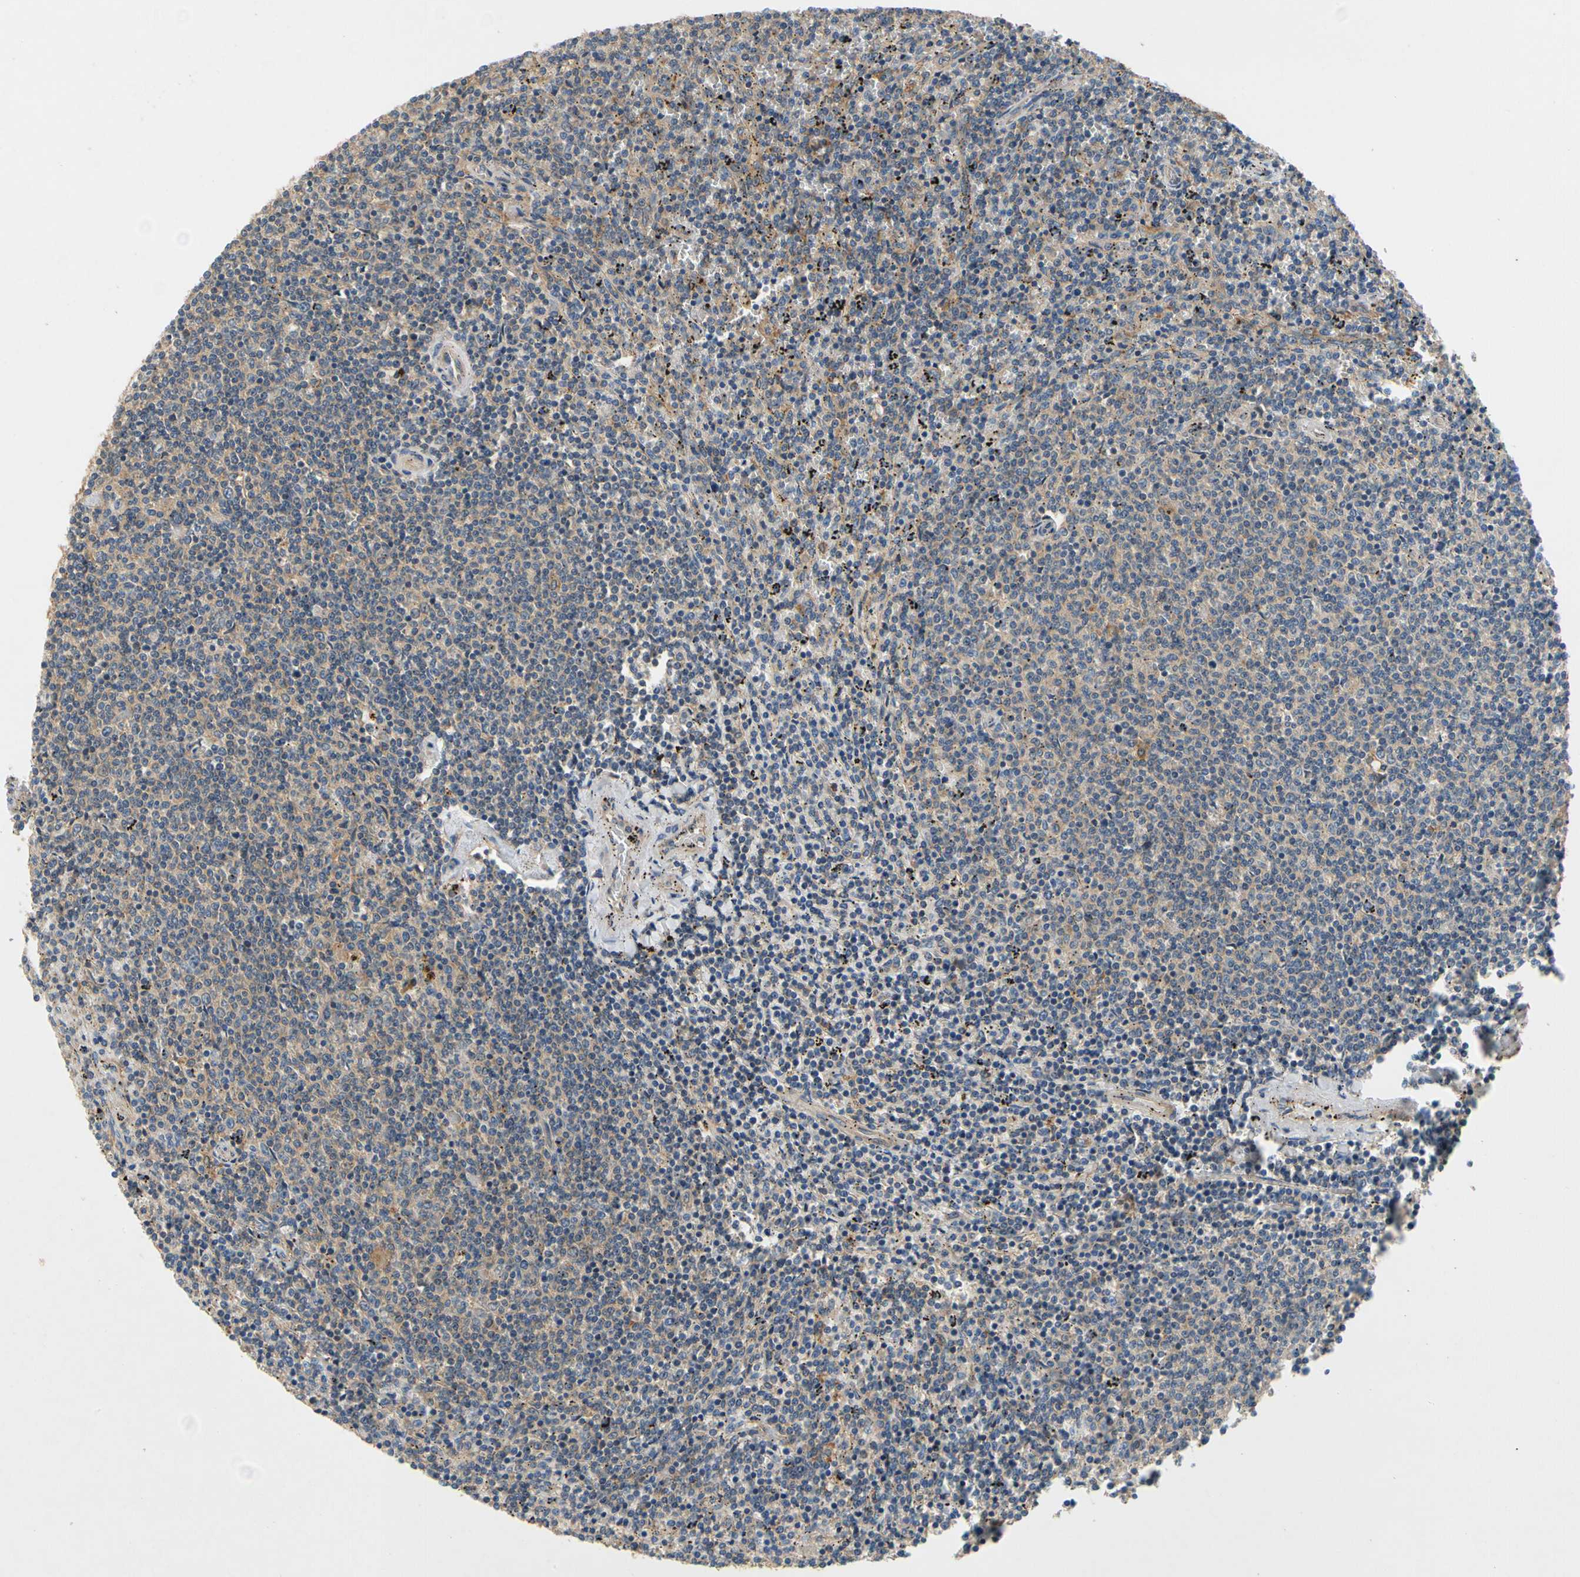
{"staining": {"intensity": "negative", "quantity": "none", "location": "none"}, "tissue": "lymphoma", "cell_type": "Tumor cells", "image_type": "cancer", "snomed": [{"axis": "morphology", "description": "Malignant lymphoma, non-Hodgkin's type, Low grade"}, {"axis": "topography", "description": "Spleen"}], "caption": "Tumor cells show no significant expression in lymphoma.", "gene": "USP46", "patient": {"sex": "female", "age": 50}}